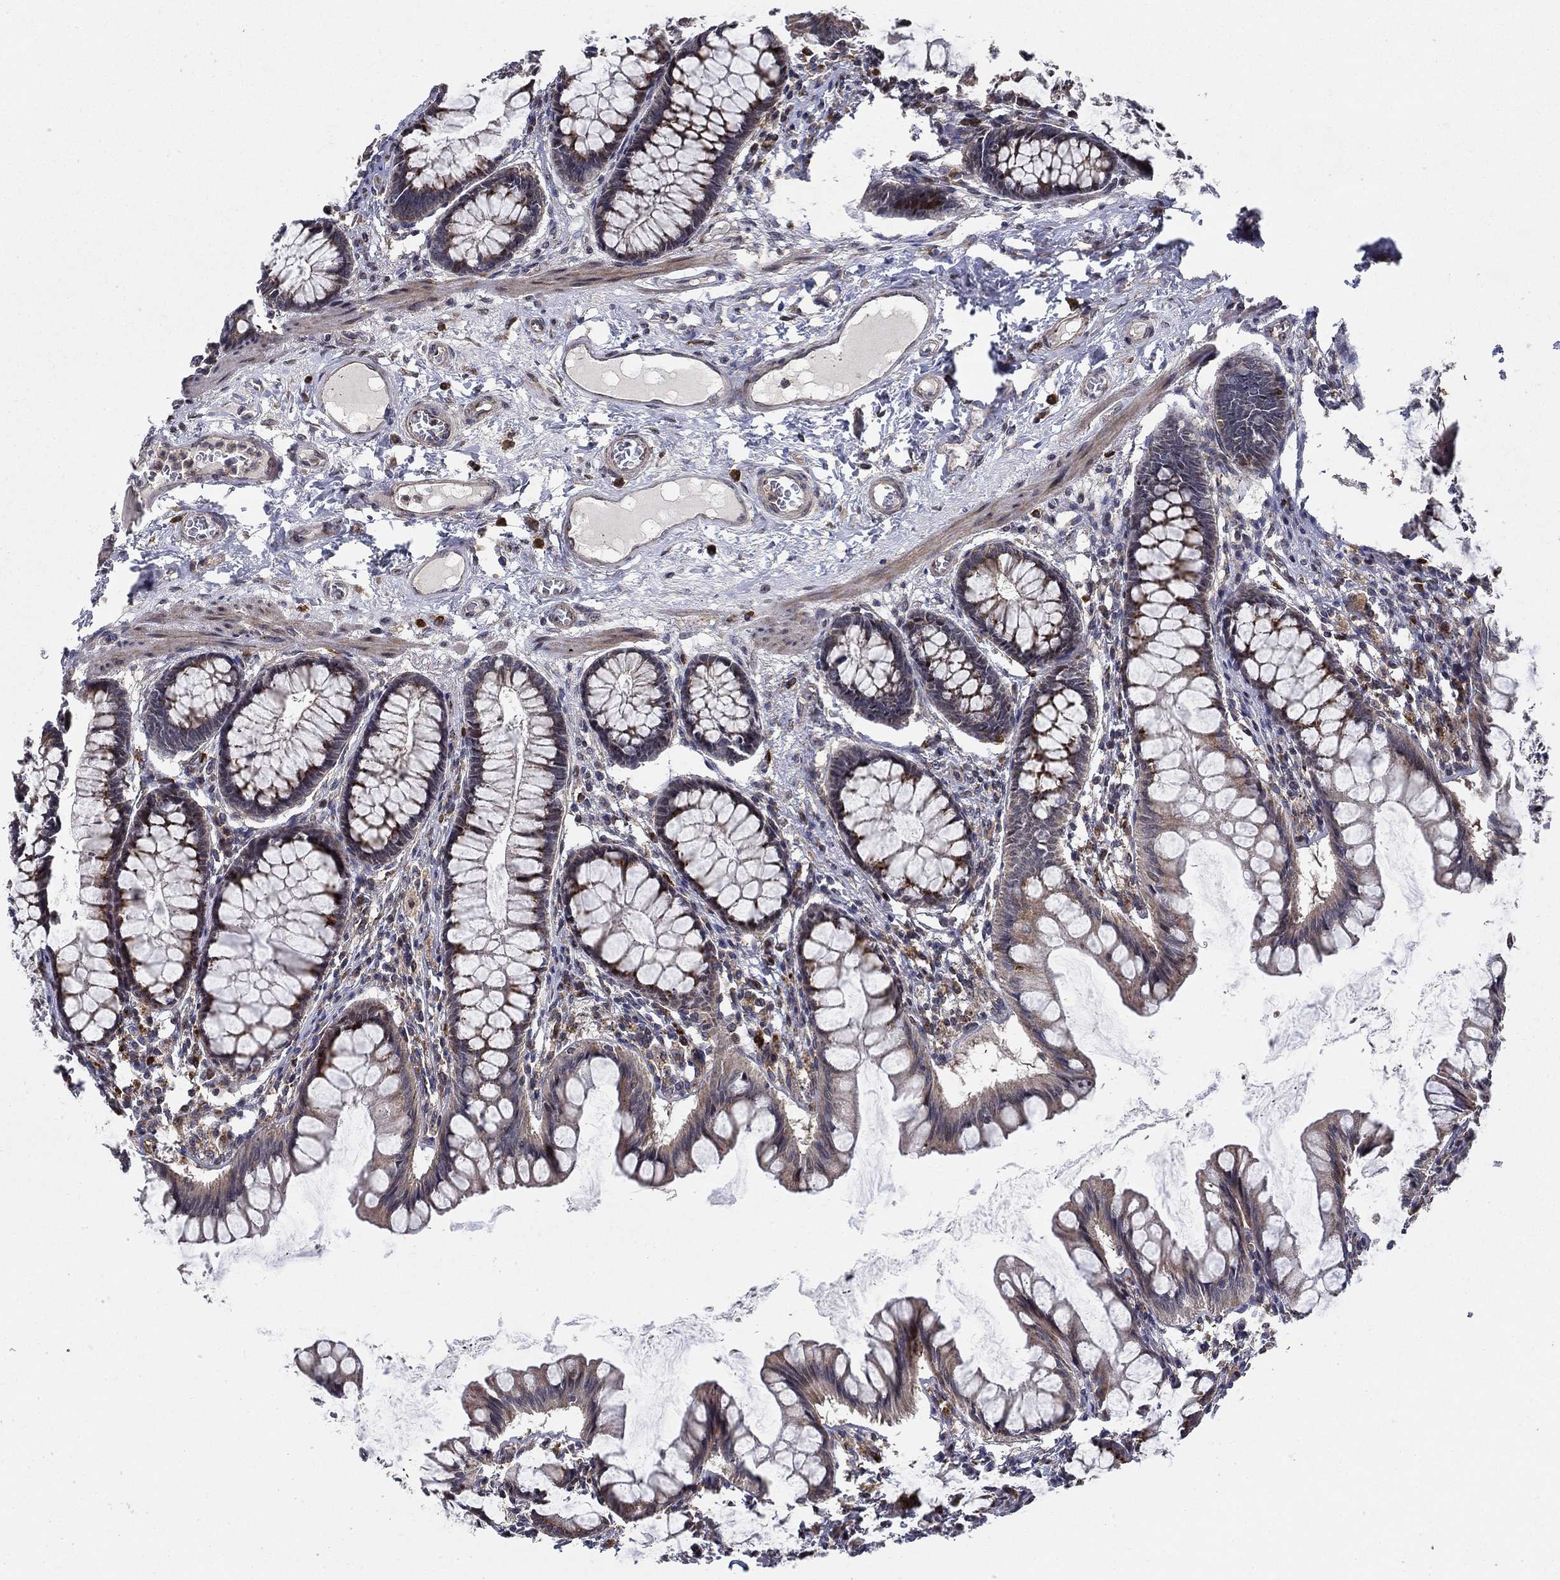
{"staining": {"intensity": "weak", "quantity": ">75%", "location": "cytoplasmic/membranous"}, "tissue": "colon", "cell_type": "Endothelial cells", "image_type": "normal", "snomed": [{"axis": "morphology", "description": "Normal tissue, NOS"}, {"axis": "topography", "description": "Colon"}], "caption": "Immunohistochemical staining of benign colon demonstrates low levels of weak cytoplasmic/membranous expression in about >75% of endothelial cells. (DAB (3,3'-diaminobenzidine) IHC, brown staining for protein, blue staining for nuclei).", "gene": "ZNF594", "patient": {"sex": "female", "age": 65}}